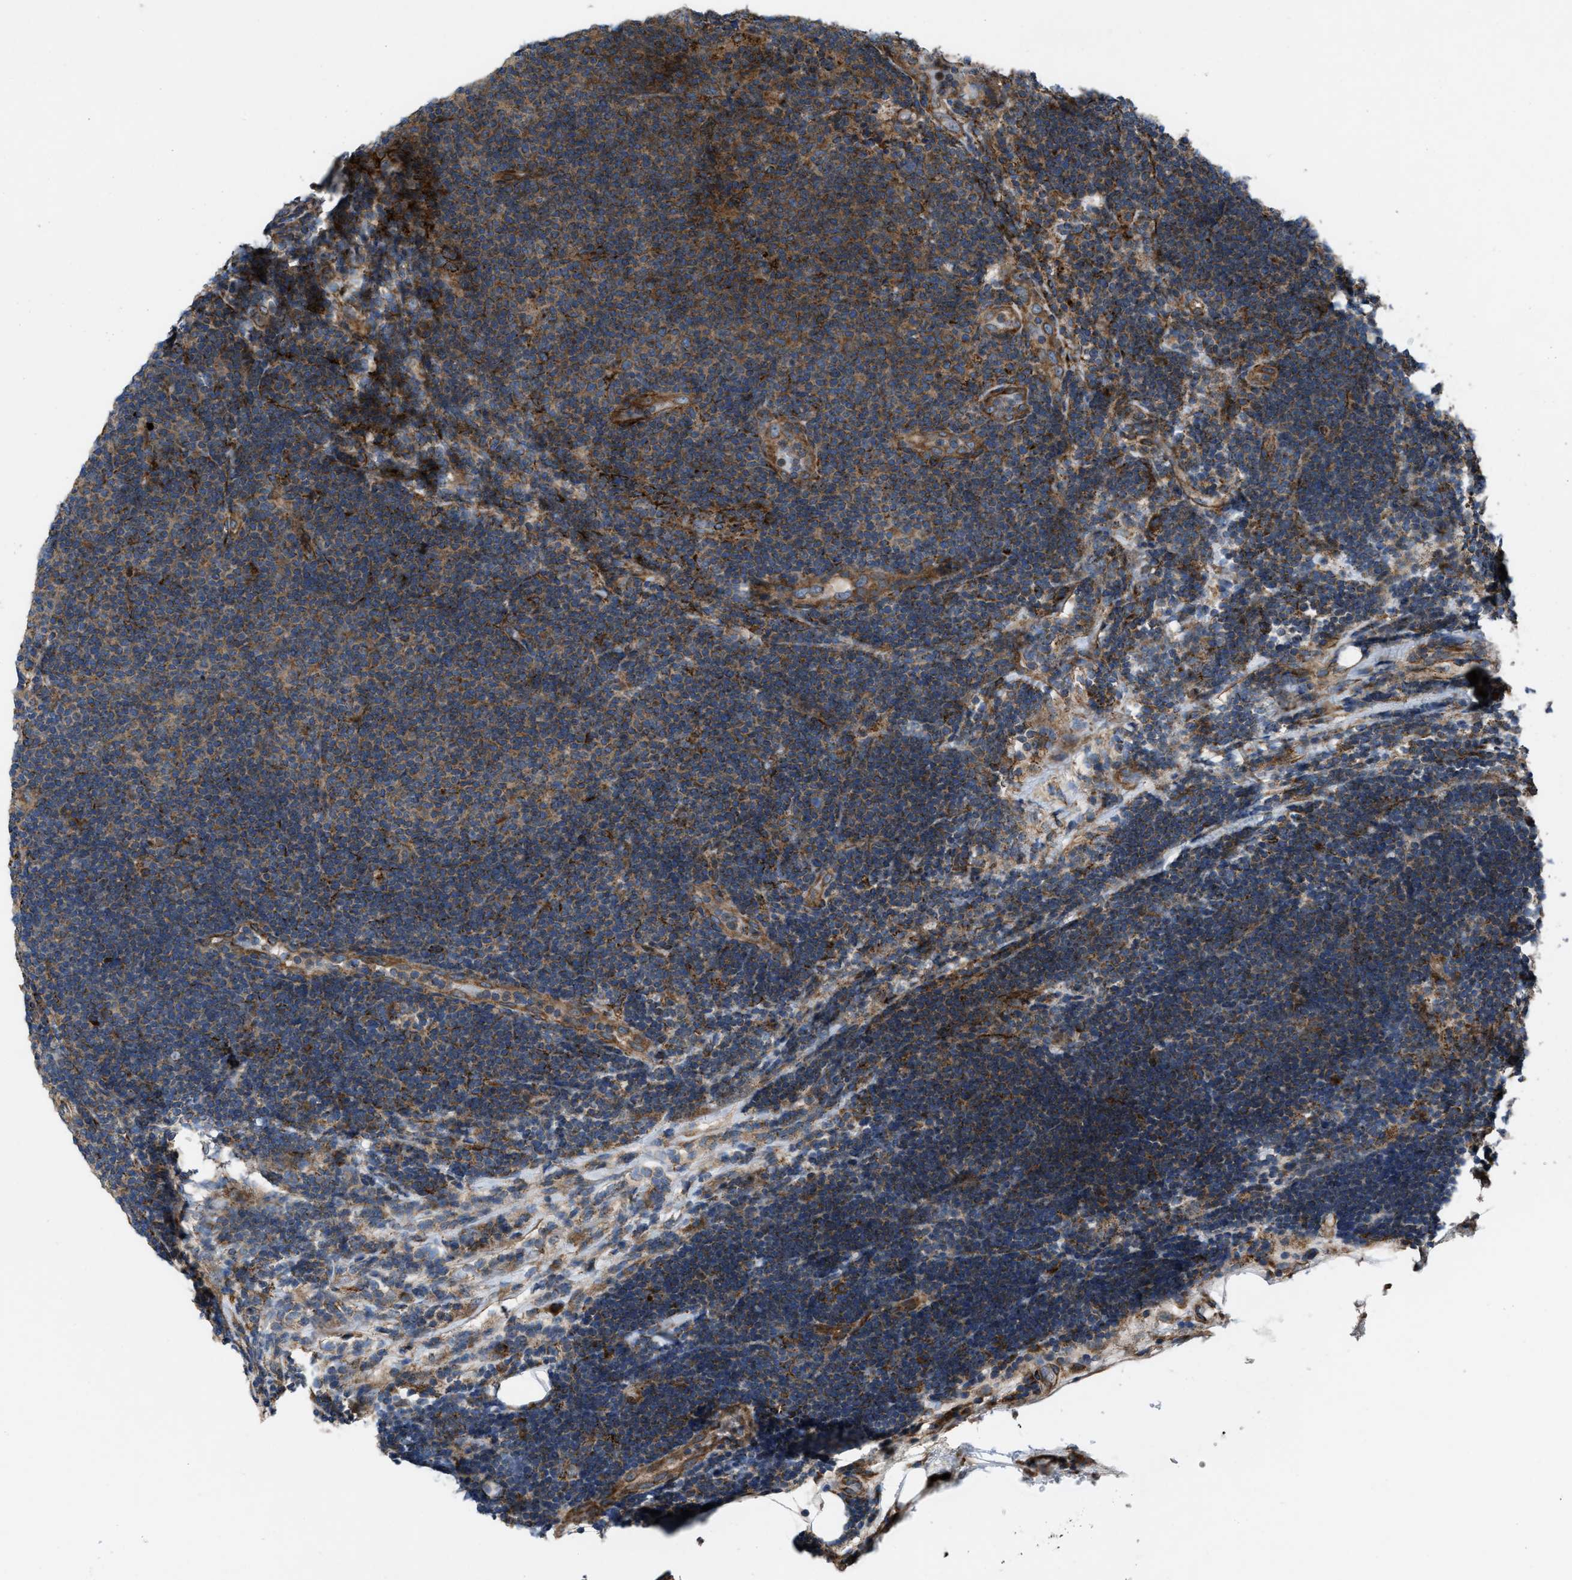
{"staining": {"intensity": "moderate", "quantity": ">75%", "location": "cytoplasmic/membranous"}, "tissue": "lymphoma", "cell_type": "Tumor cells", "image_type": "cancer", "snomed": [{"axis": "morphology", "description": "Malignant lymphoma, non-Hodgkin's type, Low grade"}, {"axis": "topography", "description": "Lymph node"}], "caption": "Lymphoma stained with DAB IHC demonstrates medium levels of moderate cytoplasmic/membranous positivity in about >75% of tumor cells. Using DAB (3,3'-diaminobenzidine) (brown) and hematoxylin (blue) stains, captured at high magnification using brightfield microscopy.", "gene": "PER3", "patient": {"sex": "male", "age": 83}}